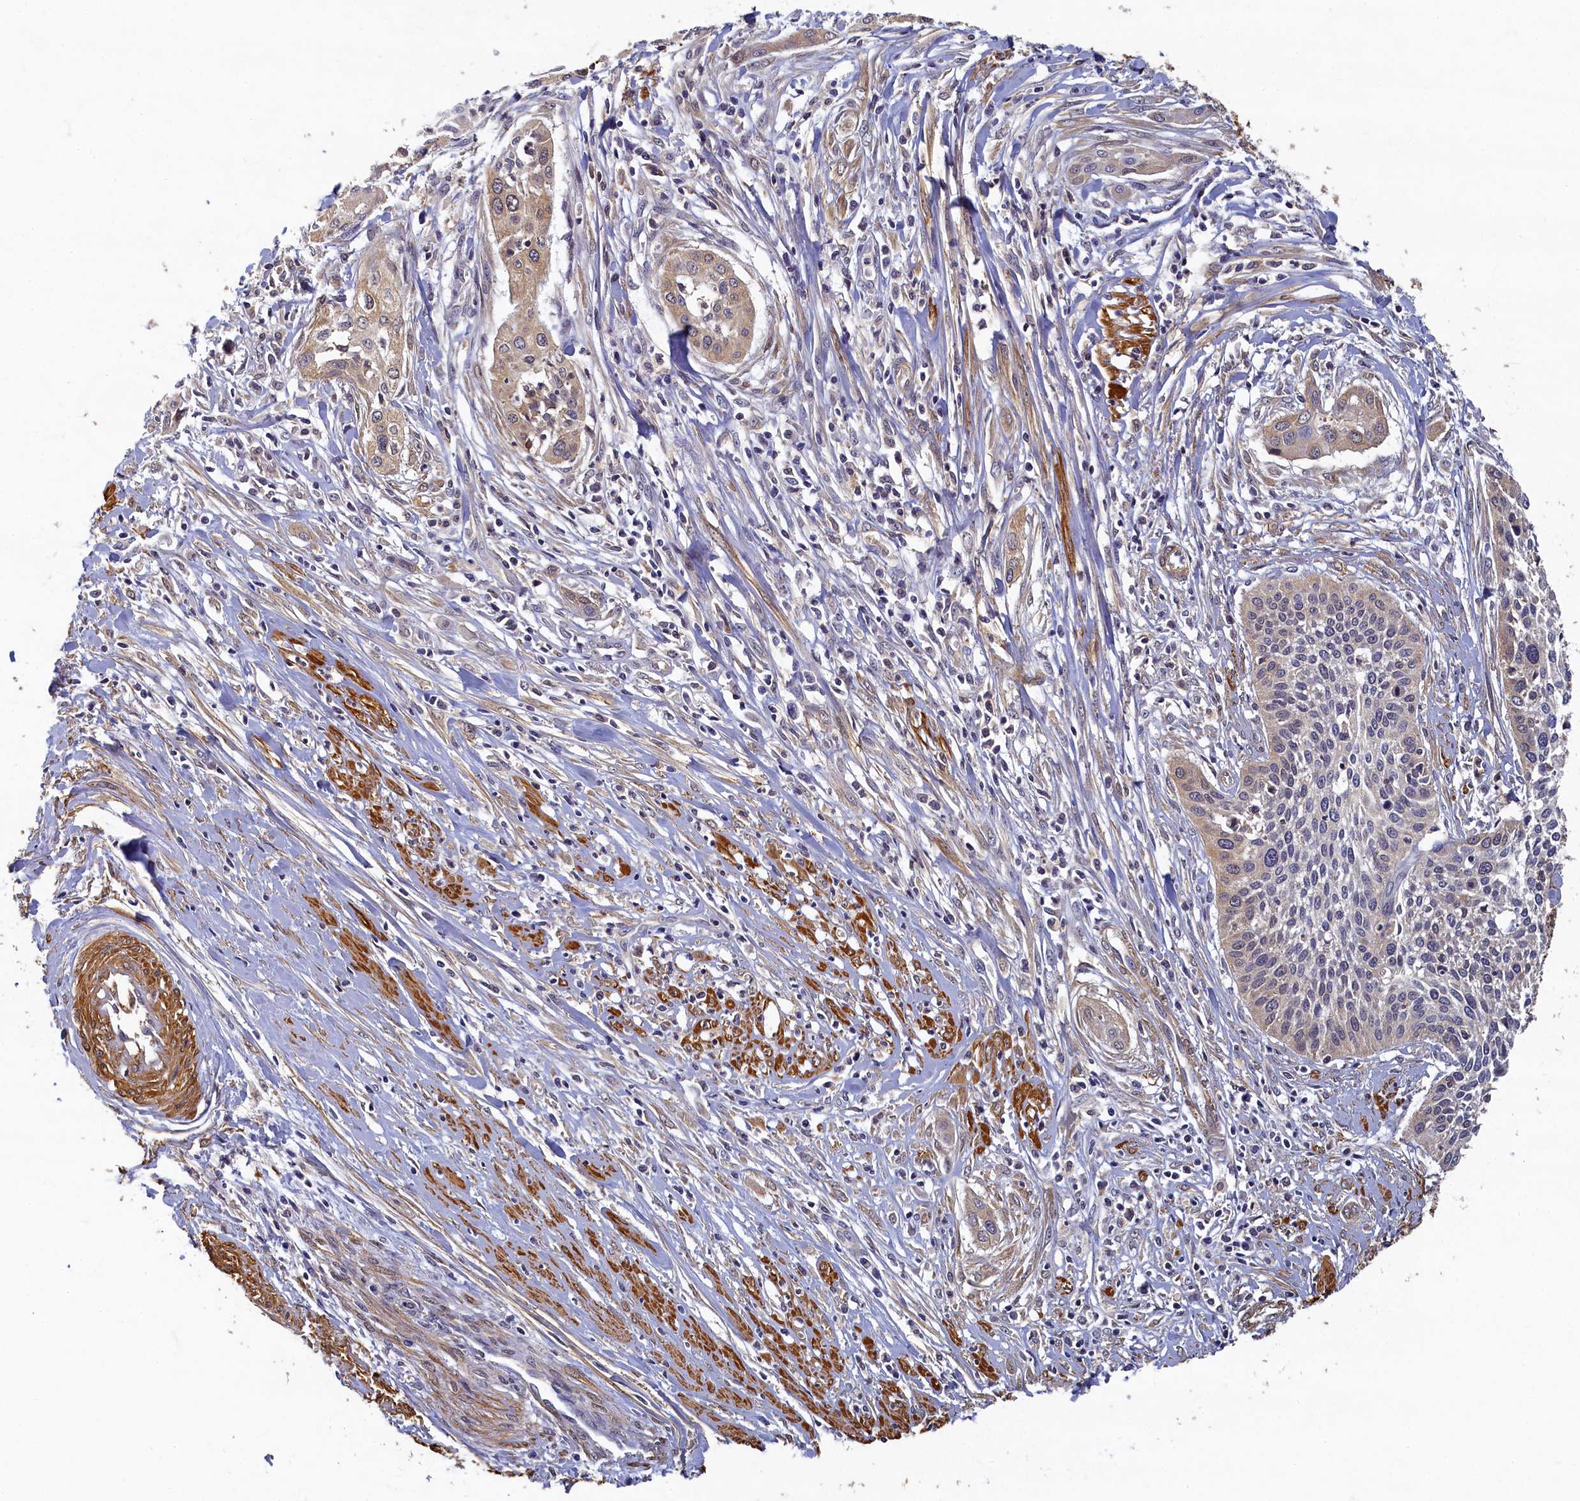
{"staining": {"intensity": "weak", "quantity": "<25%", "location": "cytoplasmic/membranous"}, "tissue": "cervical cancer", "cell_type": "Tumor cells", "image_type": "cancer", "snomed": [{"axis": "morphology", "description": "Squamous cell carcinoma, NOS"}, {"axis": "topography", "description": "Cervix"}], "caption": "DAB immunohistochemical staining of cervical cancer (squamous cell carcinoma) demonstrates no significant staining in tumor cells.", "gene": "TBCB", "patient": {"sex": "female", "age": 34}}